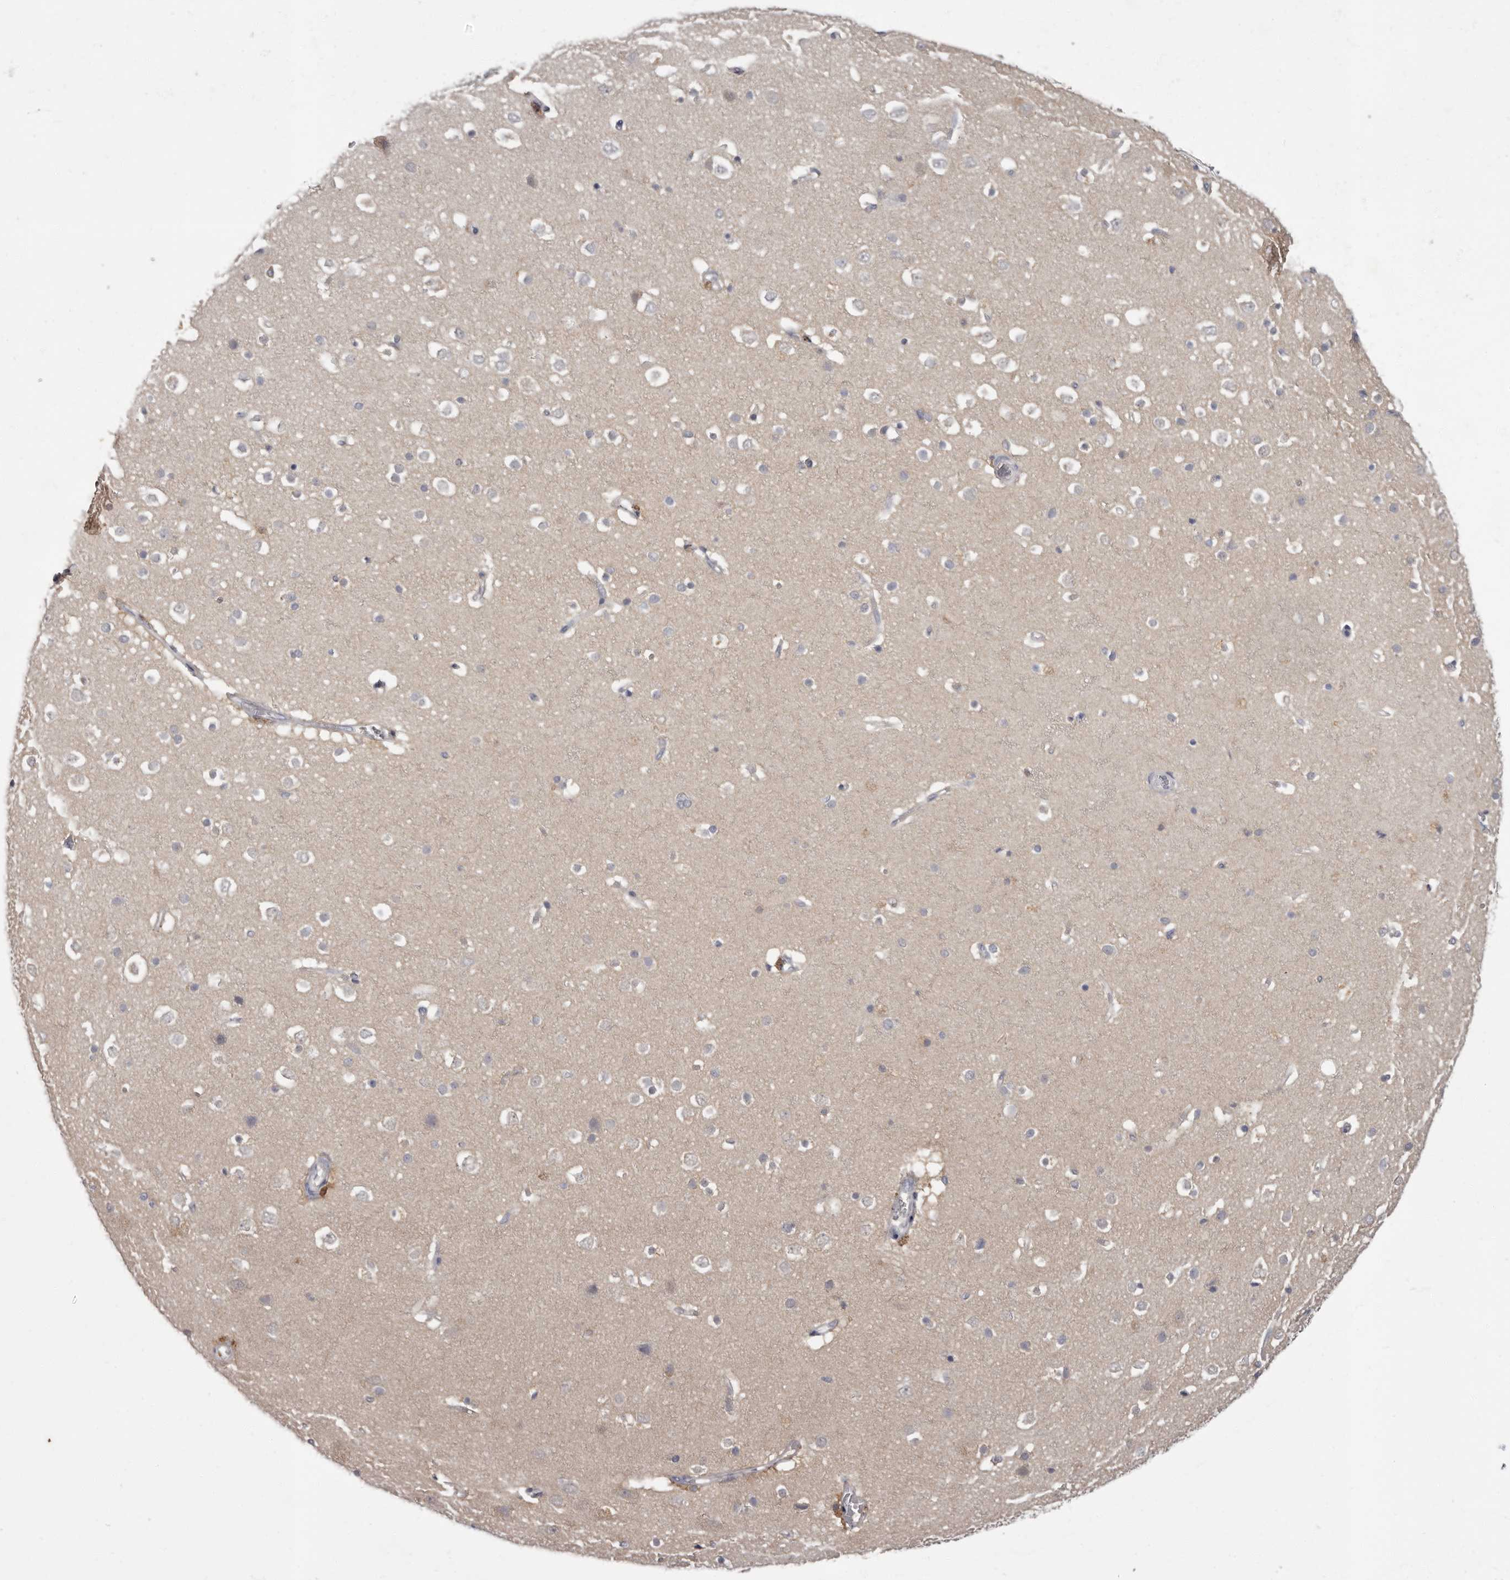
{"staining": {"intensity": "negative", "quantity": "none", "location": "none"}, "tissue": "cerebral cortex", "cell_type": "Endothelial cells", "image_type": "normal", "snomed": [{"axis": "morphology", "description": "Normal tissue, NOS"}, {"axis": "topography", "description": "Cerebral cortex"}], "caption": "Immunohistochemistry photomicrograph of benign human cerebral cortex stained for a protein (brown), which exhibits no positivity in endothelial cells.", "gene": "APEH", "patient": {"sex": "male", "age": 54}}